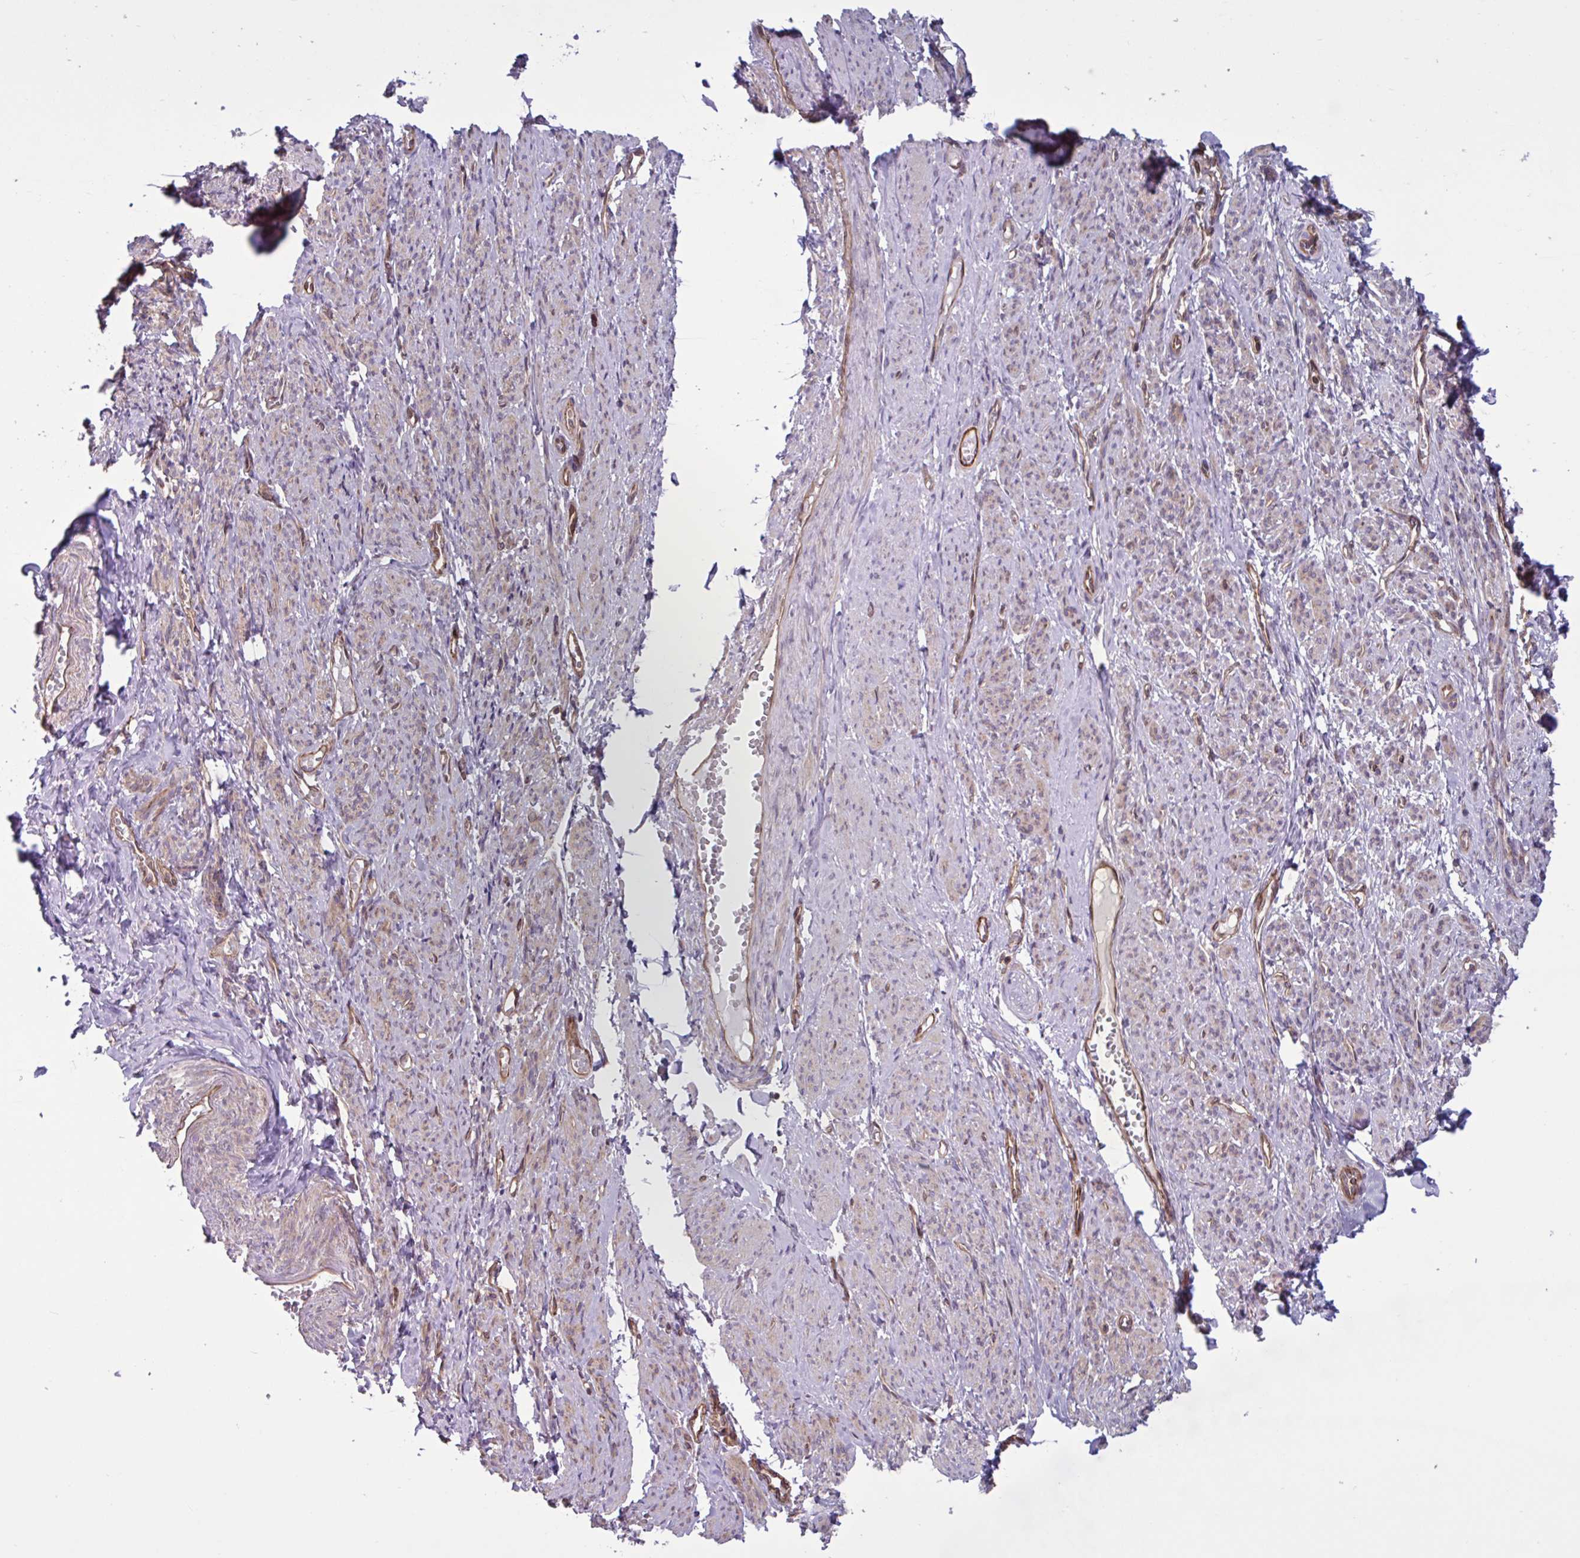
{"staining": {"intensity": "weak", "quantity": "25%-75%", "location": "cytoplasmic/membranous"}, "tissue": "smooth muscle", "cell_type": "Smooth muscle cells", "image_type": "normal", "snomed": [{"axis": "morphology", "description": "Normal tissue, NOS"}, {"axis": "topography", "description": "Smooth muscle"}], "caption": "Smooth muscle stained for a protein exhibits weak cytoplasmic/membranous positivity in smooth muscle cells. The protein is stained brown, and the nuclei are stained in blue (DAB (3,3'-diaminobenzidine) IHC with brightfield microscopy, high magnification).", "gene": "GLTP", "patient": {"sex": "female", "age": 65}}